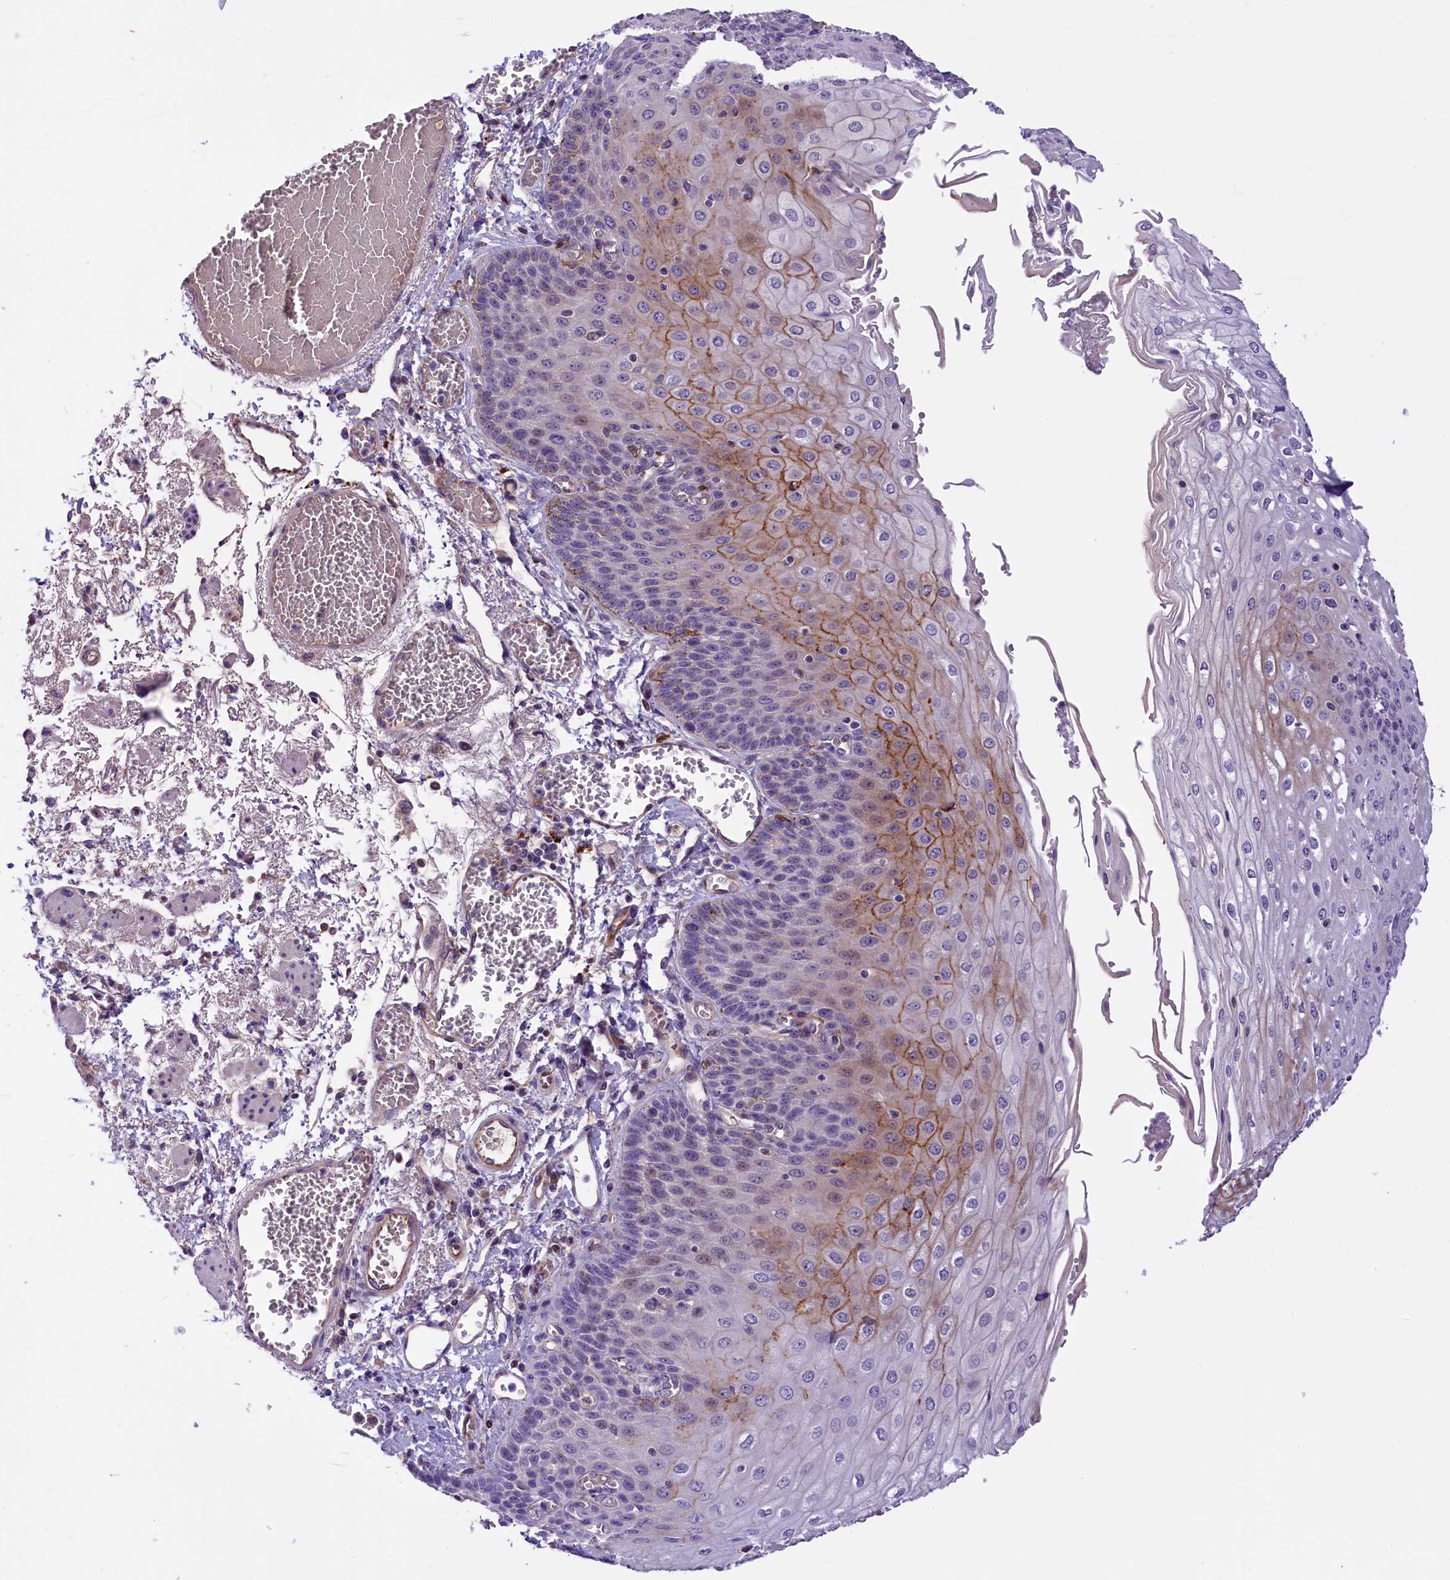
{"staining": {"intensity": "moderate", "quantity": "<25%", "location": "cytoplasmic/membranous"}, "tissue": "esophagus", "cell_type": "Squamous epithelial cells", "image_type": "normal", "snomed": [{"axis": "morphology", "description": "Normal tissue, NOS"}, {"axis": "topography", "description": "Esophagus"}], "caption": "This is a micrograph of IHC staining of unremarkable esophagus, which shows moderate staining in the cytoplasmic/membranous of squamous epithelial cells.", "gene": "CCDC32", "patient": {"sex": "male", "age": 81}}